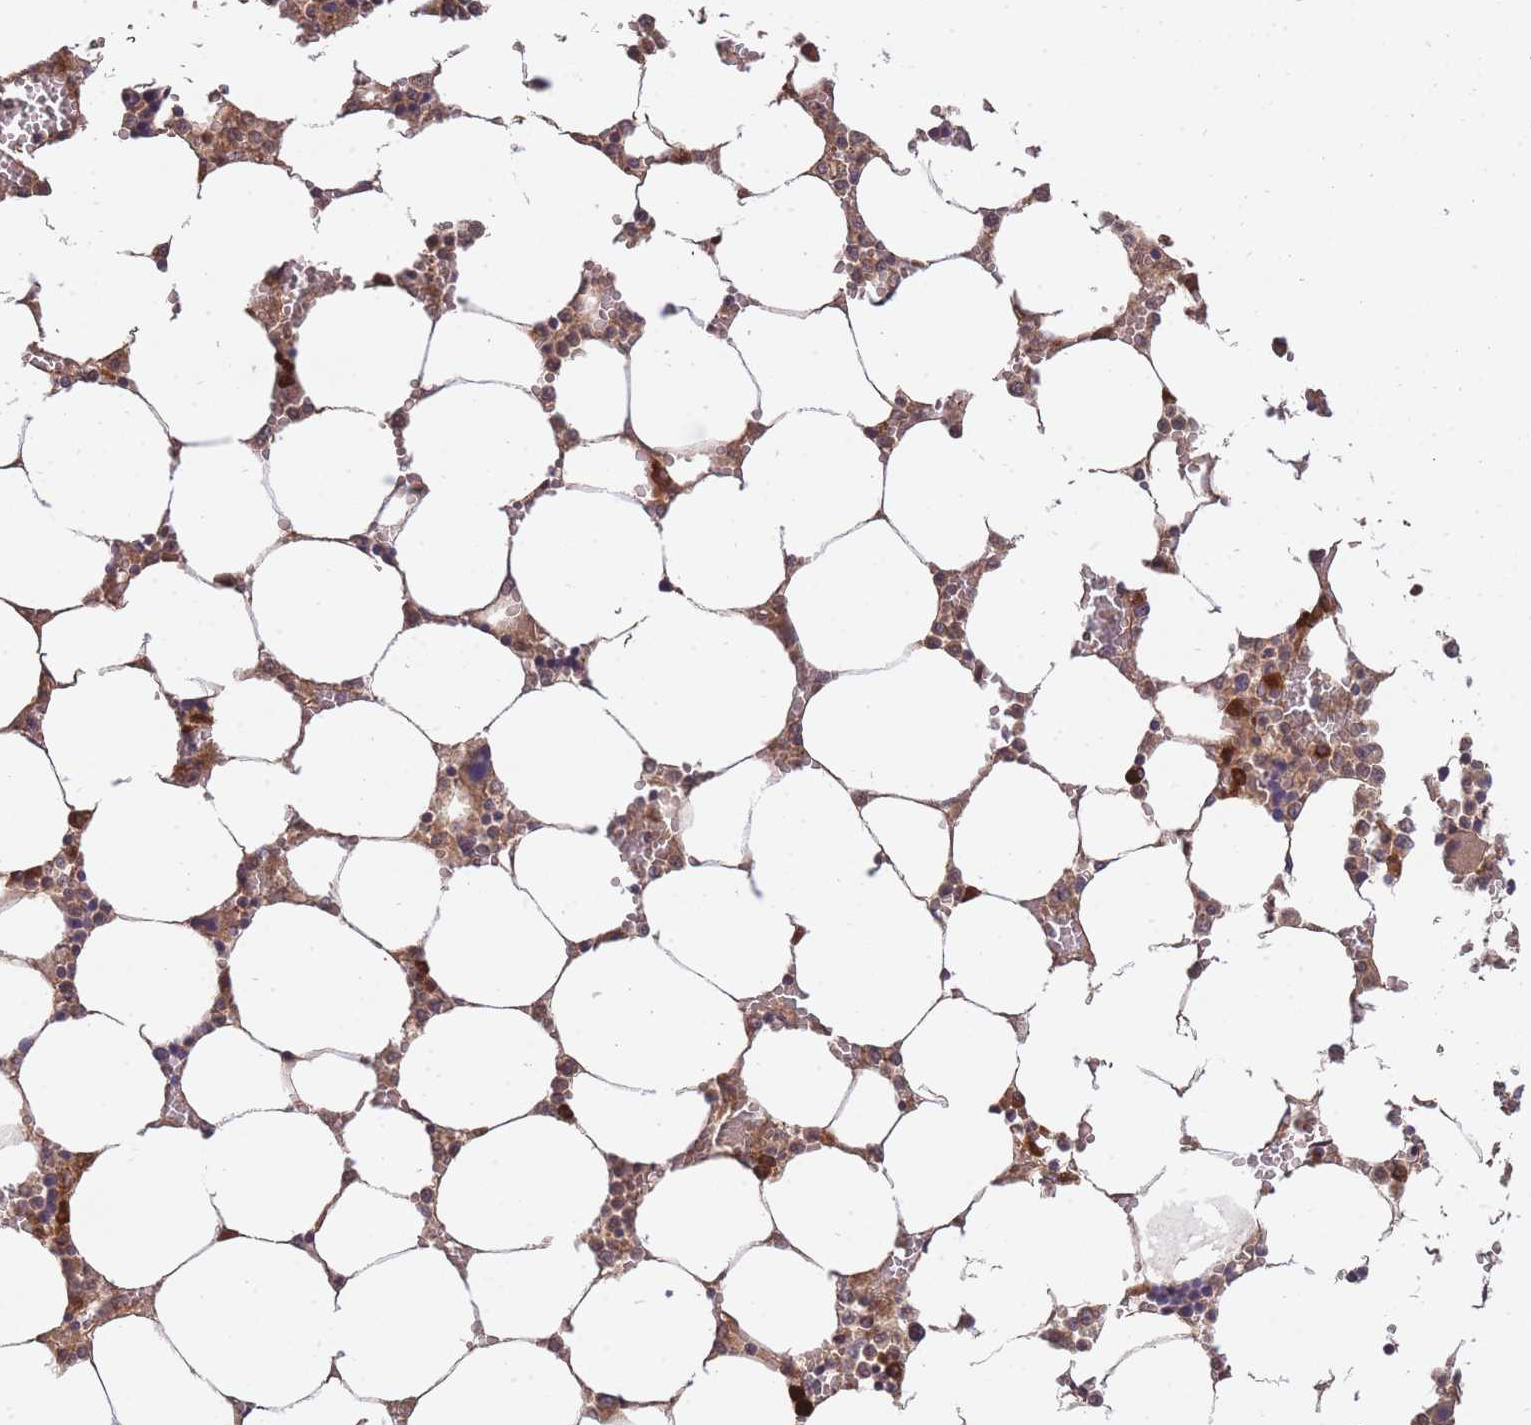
{"staining": {"intensity": "moderate", "quantity": ">75%", "location": "cytoplasmic/membranous,nuclear"}, "tissue": "bone marrow", "cell_type": "Hematopoietic cells", "image_type": "normal", "snomed": [{"axis": "morphology", "description": "Normal tissue, NOS"}, {"axis": "topography", "description": "Bone marrow"}], "caption": "High-magnification brightfield microscopy of normal bone marrow stained with DAB (3,3'-diaminobenzidine) (brown) and counterstained with hematoxylin (blue). hematopoietic cells exhibit moderate cytoplasmic/membranous,nuclear expression is seen in approximately>75% of cells. The staining is performed using DAB (3,3'-diaminobenzidine) brown chromogen to label protein expression. The nuclei are counter-stained blue using hematoxylin.", "gene": "SMC6", "patient": {"sex": "male", "age": 64}}